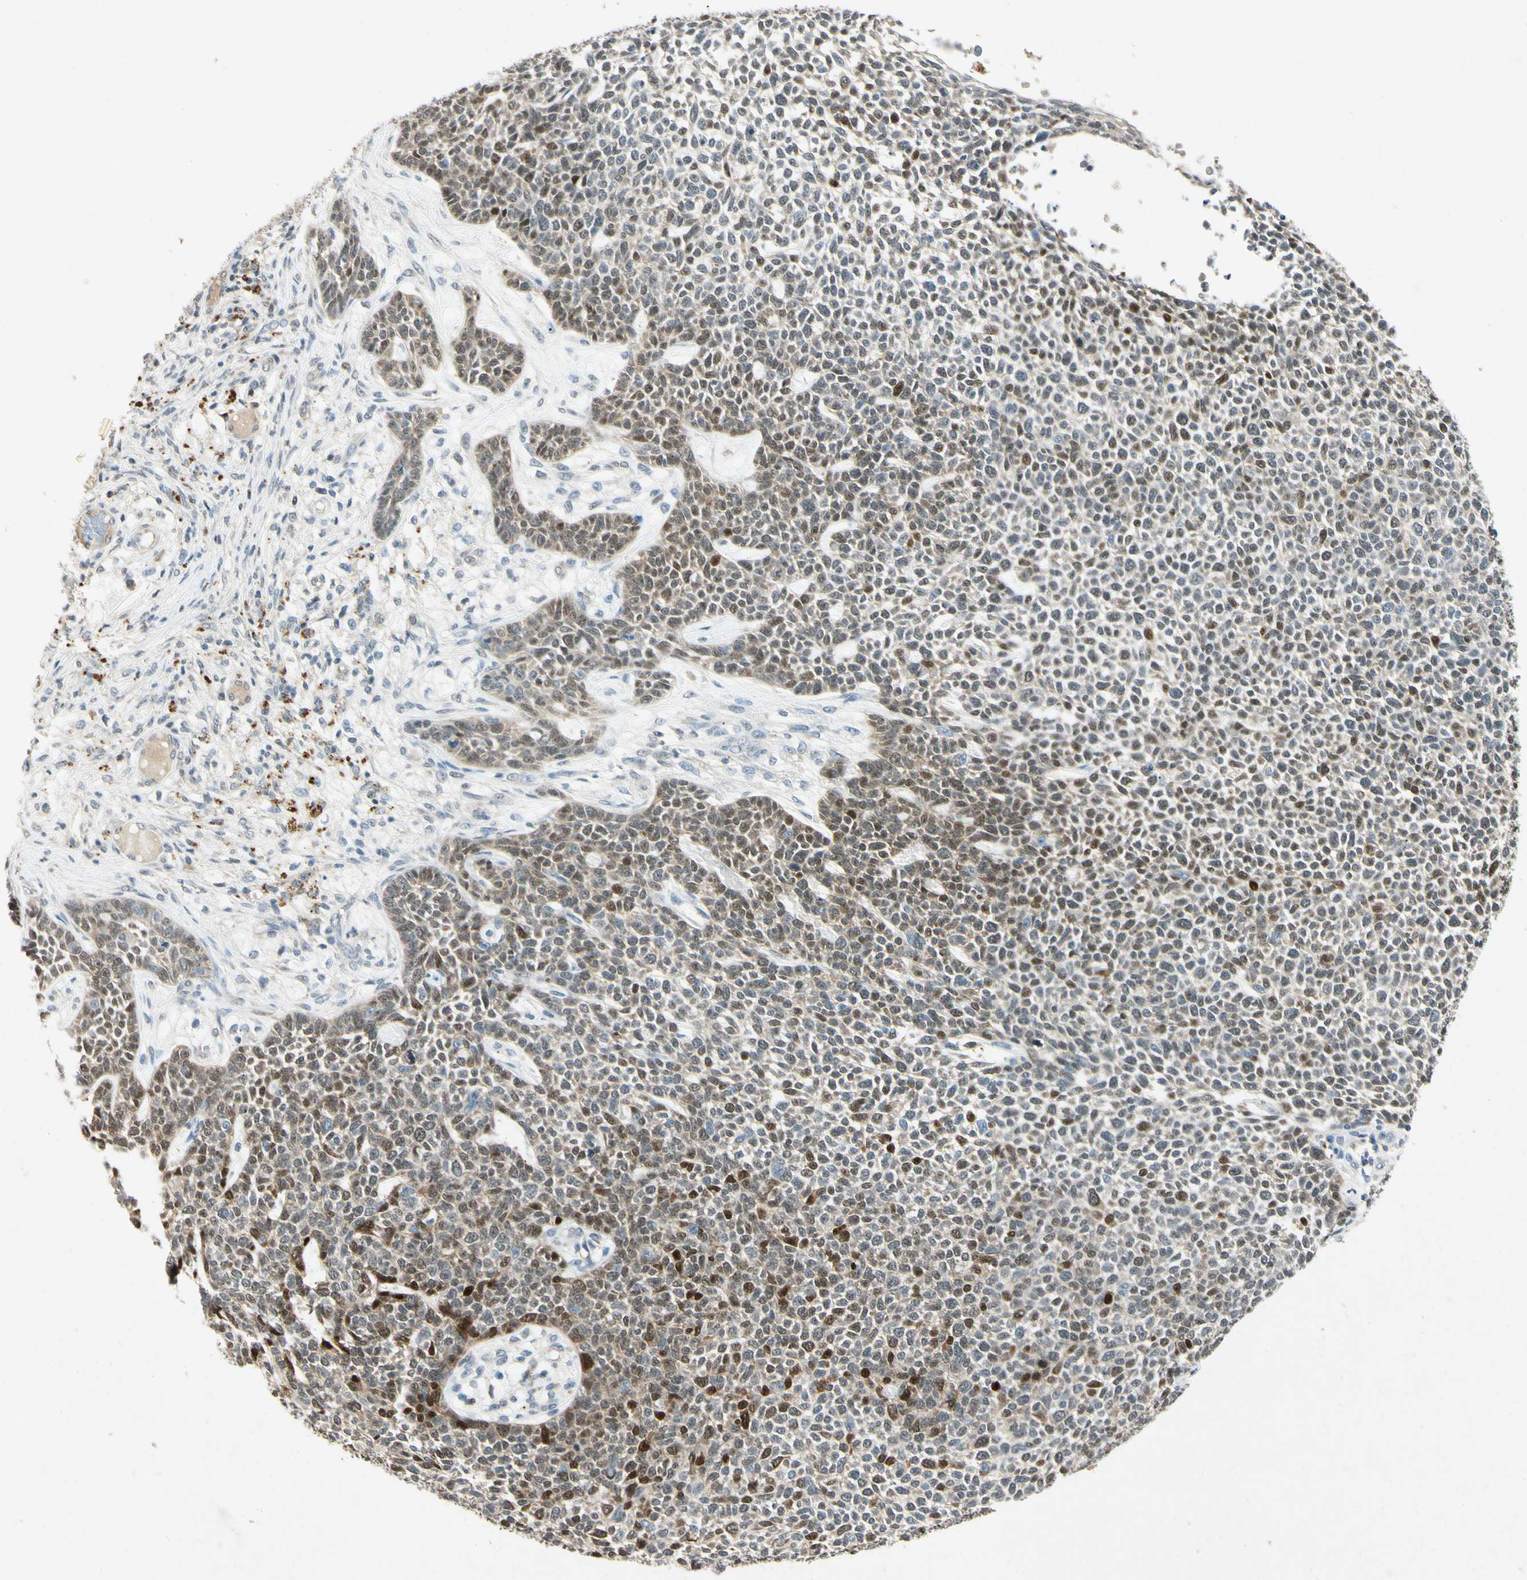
{"staining": {"intensity": "moderate", "quantity": "25%-75%", "location": "nuclear"}, "tissue": "skin cancer", "cell_type": "Tumor cells", "image_type": "cancer", "snomed": [{"axis": "morphology", "description": "Basal cell carcinoma"}, {"axis": "topography", "description": "Skin"}], "caption": "Protein staining exhibits moderate nuclear staining in about 25%-75% of tumor cells in basal cell carcinoma (skin).", "gene": "HSPA1B", "patient": {"sex": "female", "age": 84}}